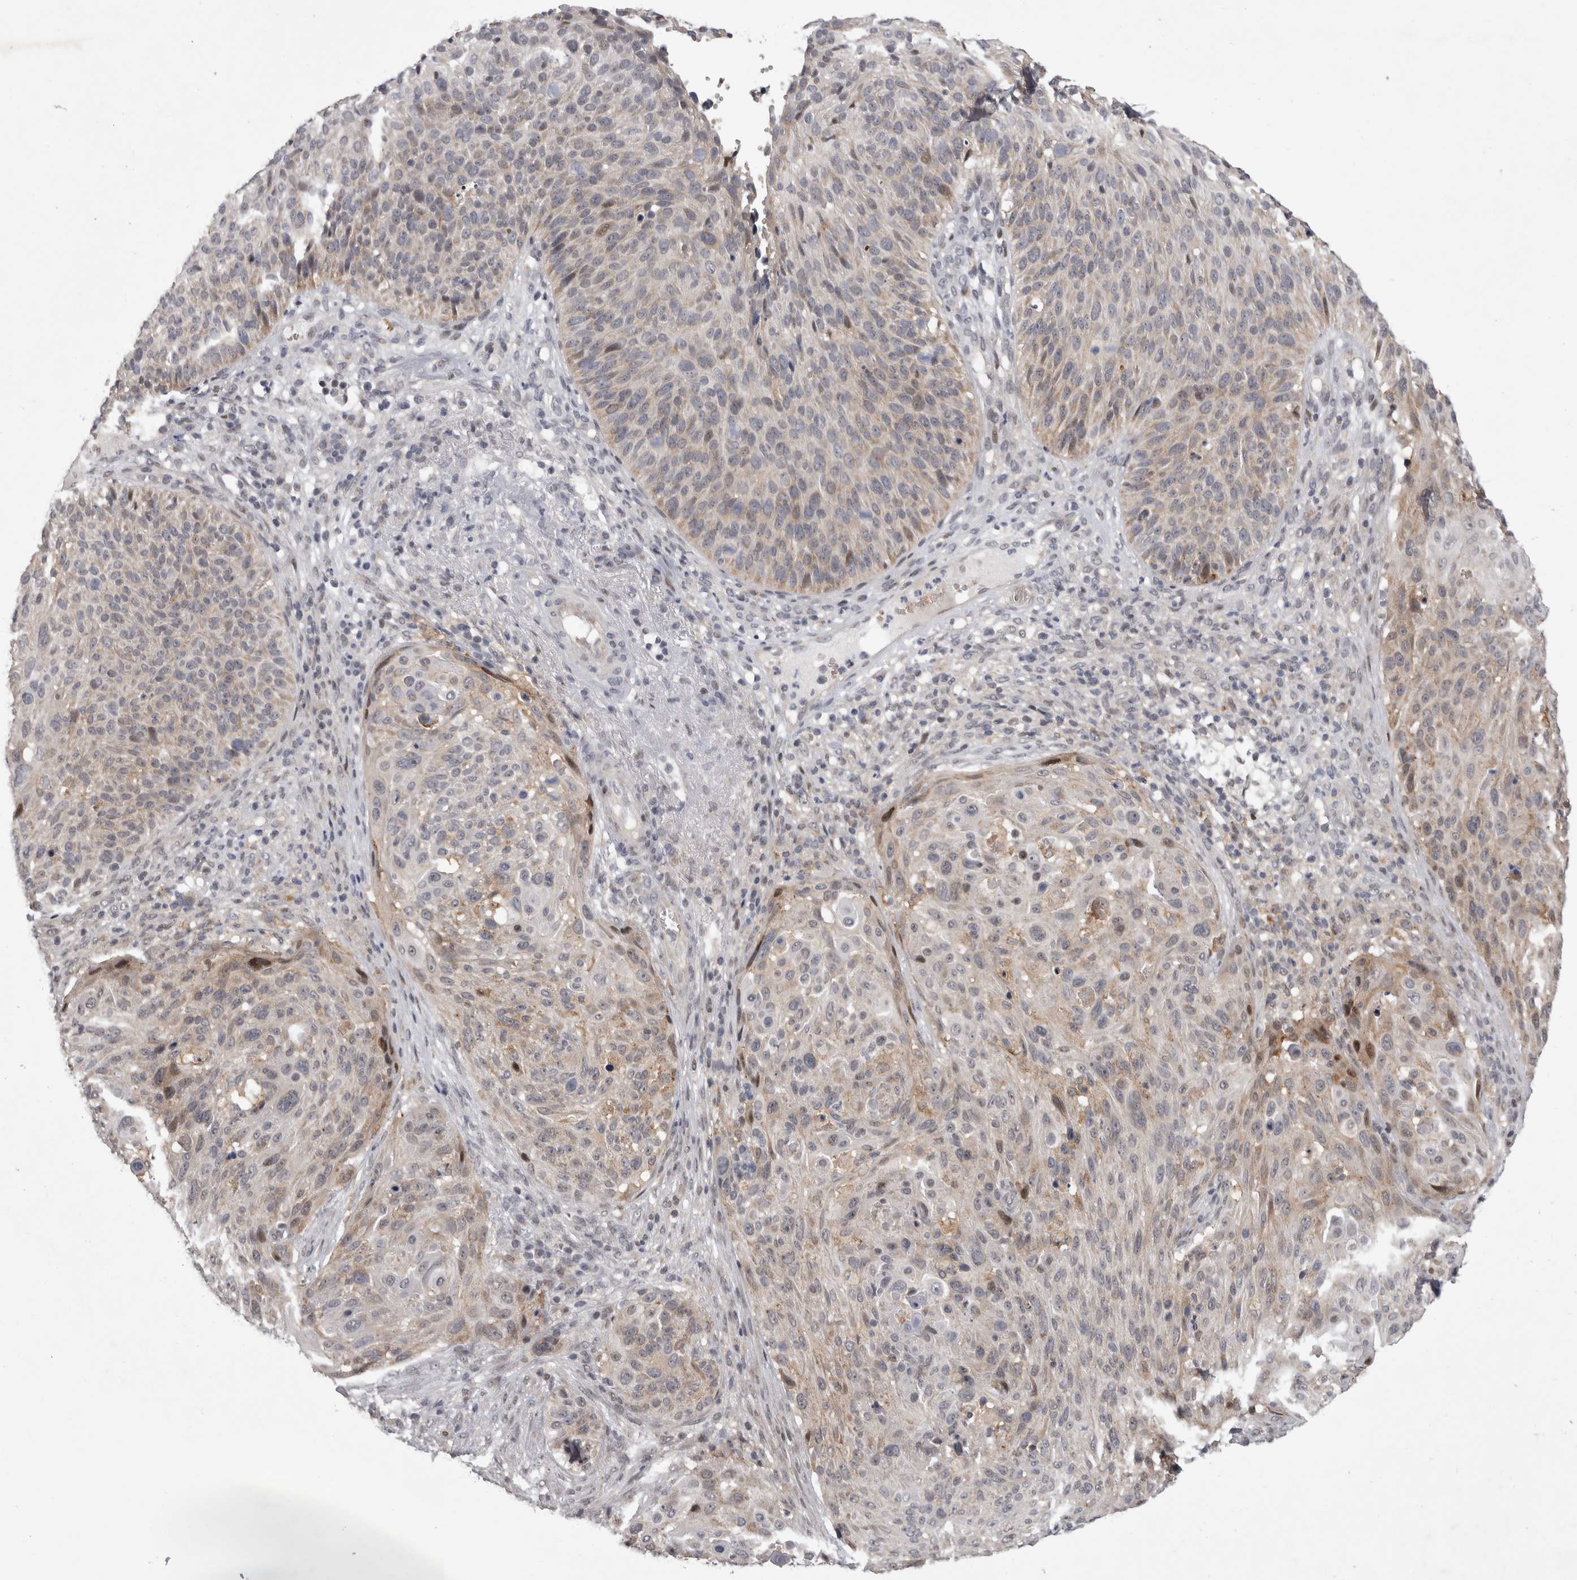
{"staining": {"intensity": "weak", "quantity": "<25%", "location": "cytoplasmic/membranous"}, "tissue": "cervical cancer", "cell_type": "Tumor cells", "image_type": "cancer", "snomed": [{"axis": "morphology", "description": "Squamous cell carcinoma, NOS"}, {"axis": "topography", "description": "Cervix"}], "caption": "Immunohistochemistry (IHC) image of neoplastic tissue: squamous cell carcinoma (cervical) stained with DAB exhibits no significant protein expression in tumor cells.", "gene": "IFI44", "patient": {"sex": "female", "age": 74}}